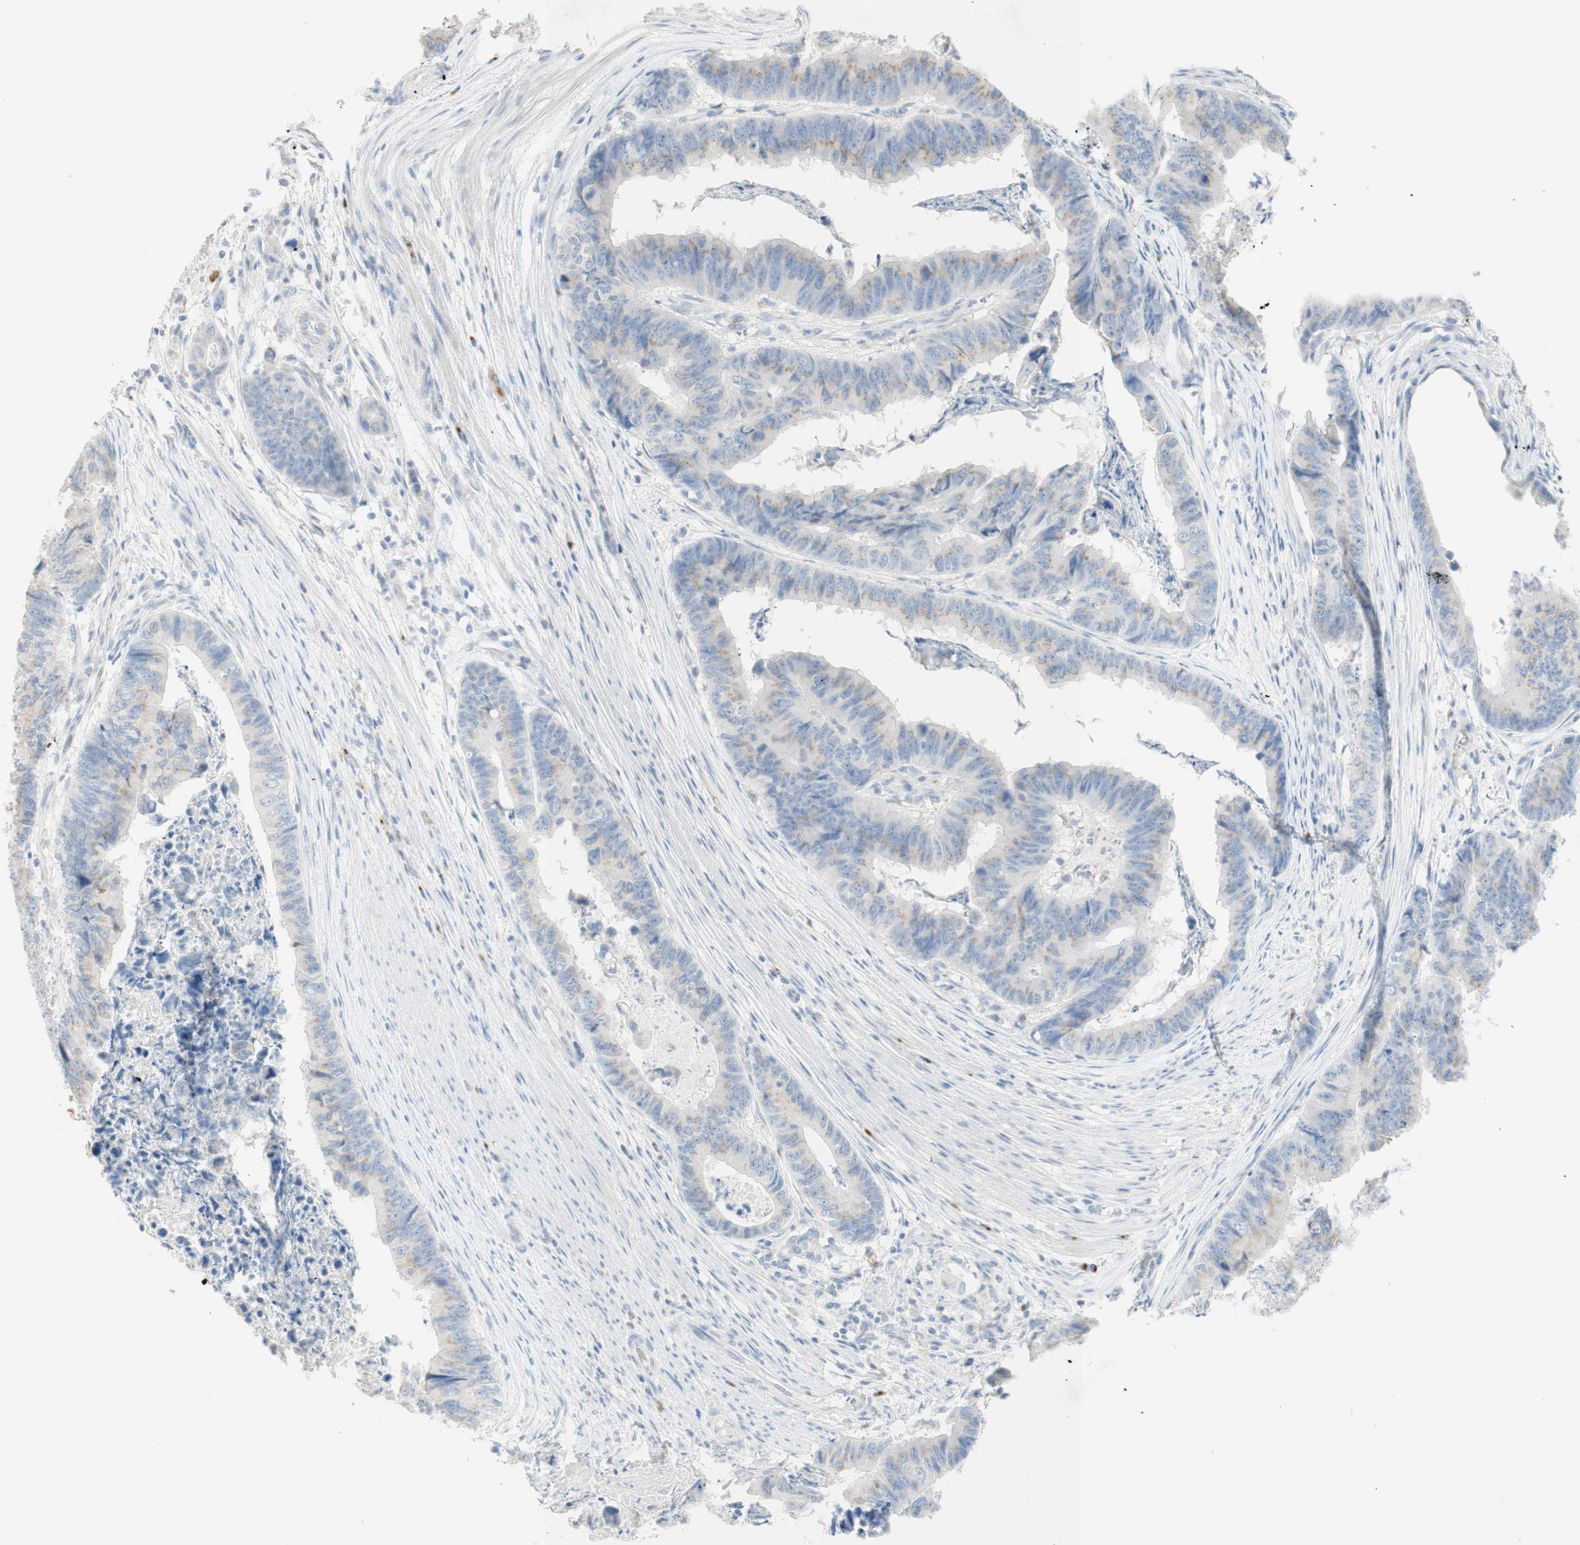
{"staining": {"intensity": "moderate", "quantity": "25%-75%", "location": "cytoplasmic/membranous"}, "tissue": "stomach cancer", "cell_type": "Tumor cells", "image_type": "cancer", "snomed": [{"axis": "morphology", "description": "Adenocarcinoma, NOS"}, {"axis": "topography", "description": "Stomach, lower"}], "caption": "A brown stain shows moderate cytoplasmic/membranous expression of a protein in human stomach cancer (adenocarcinoma) tumor cells.", "gene": "MANEA", "patient": {"sex": "male", "age": 77}}